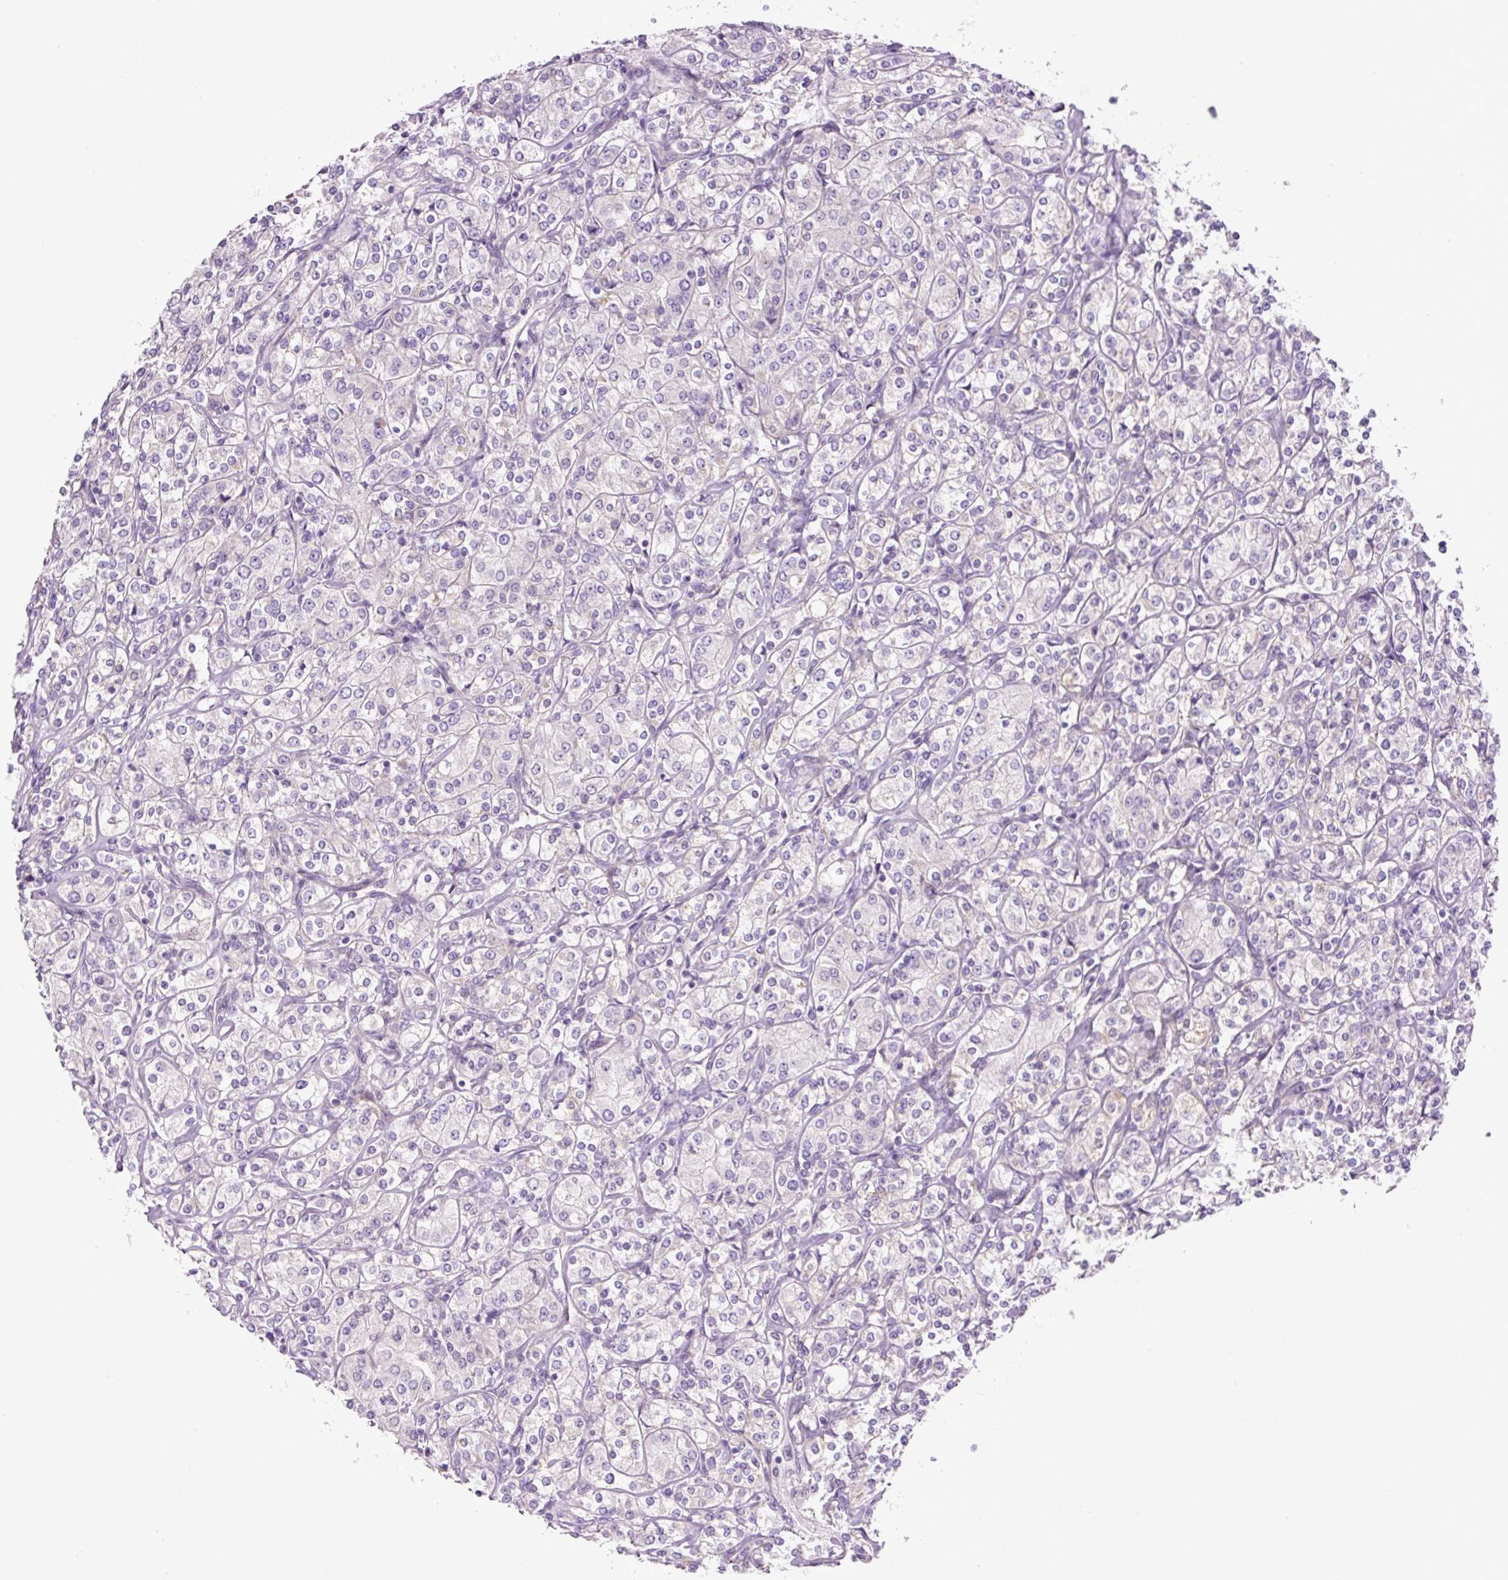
{"staining": {"intensity": "negative", "quantity": "none", "location": "none"}, "tissue": "renal cancer", "cell_type": "Tumor cells", "image_type": "cancer", "snomed": [{"axis": "morphology", "description": "Adenocarcinoma, NOS"}, {"axis": "topography", "description": "Kidney"}], "caption": "Tumor cells show no significant expression in renal cancer (adenocarcinoma).", "gene": "OGDHL", "patient": {"sex": "male", "age": 77}}